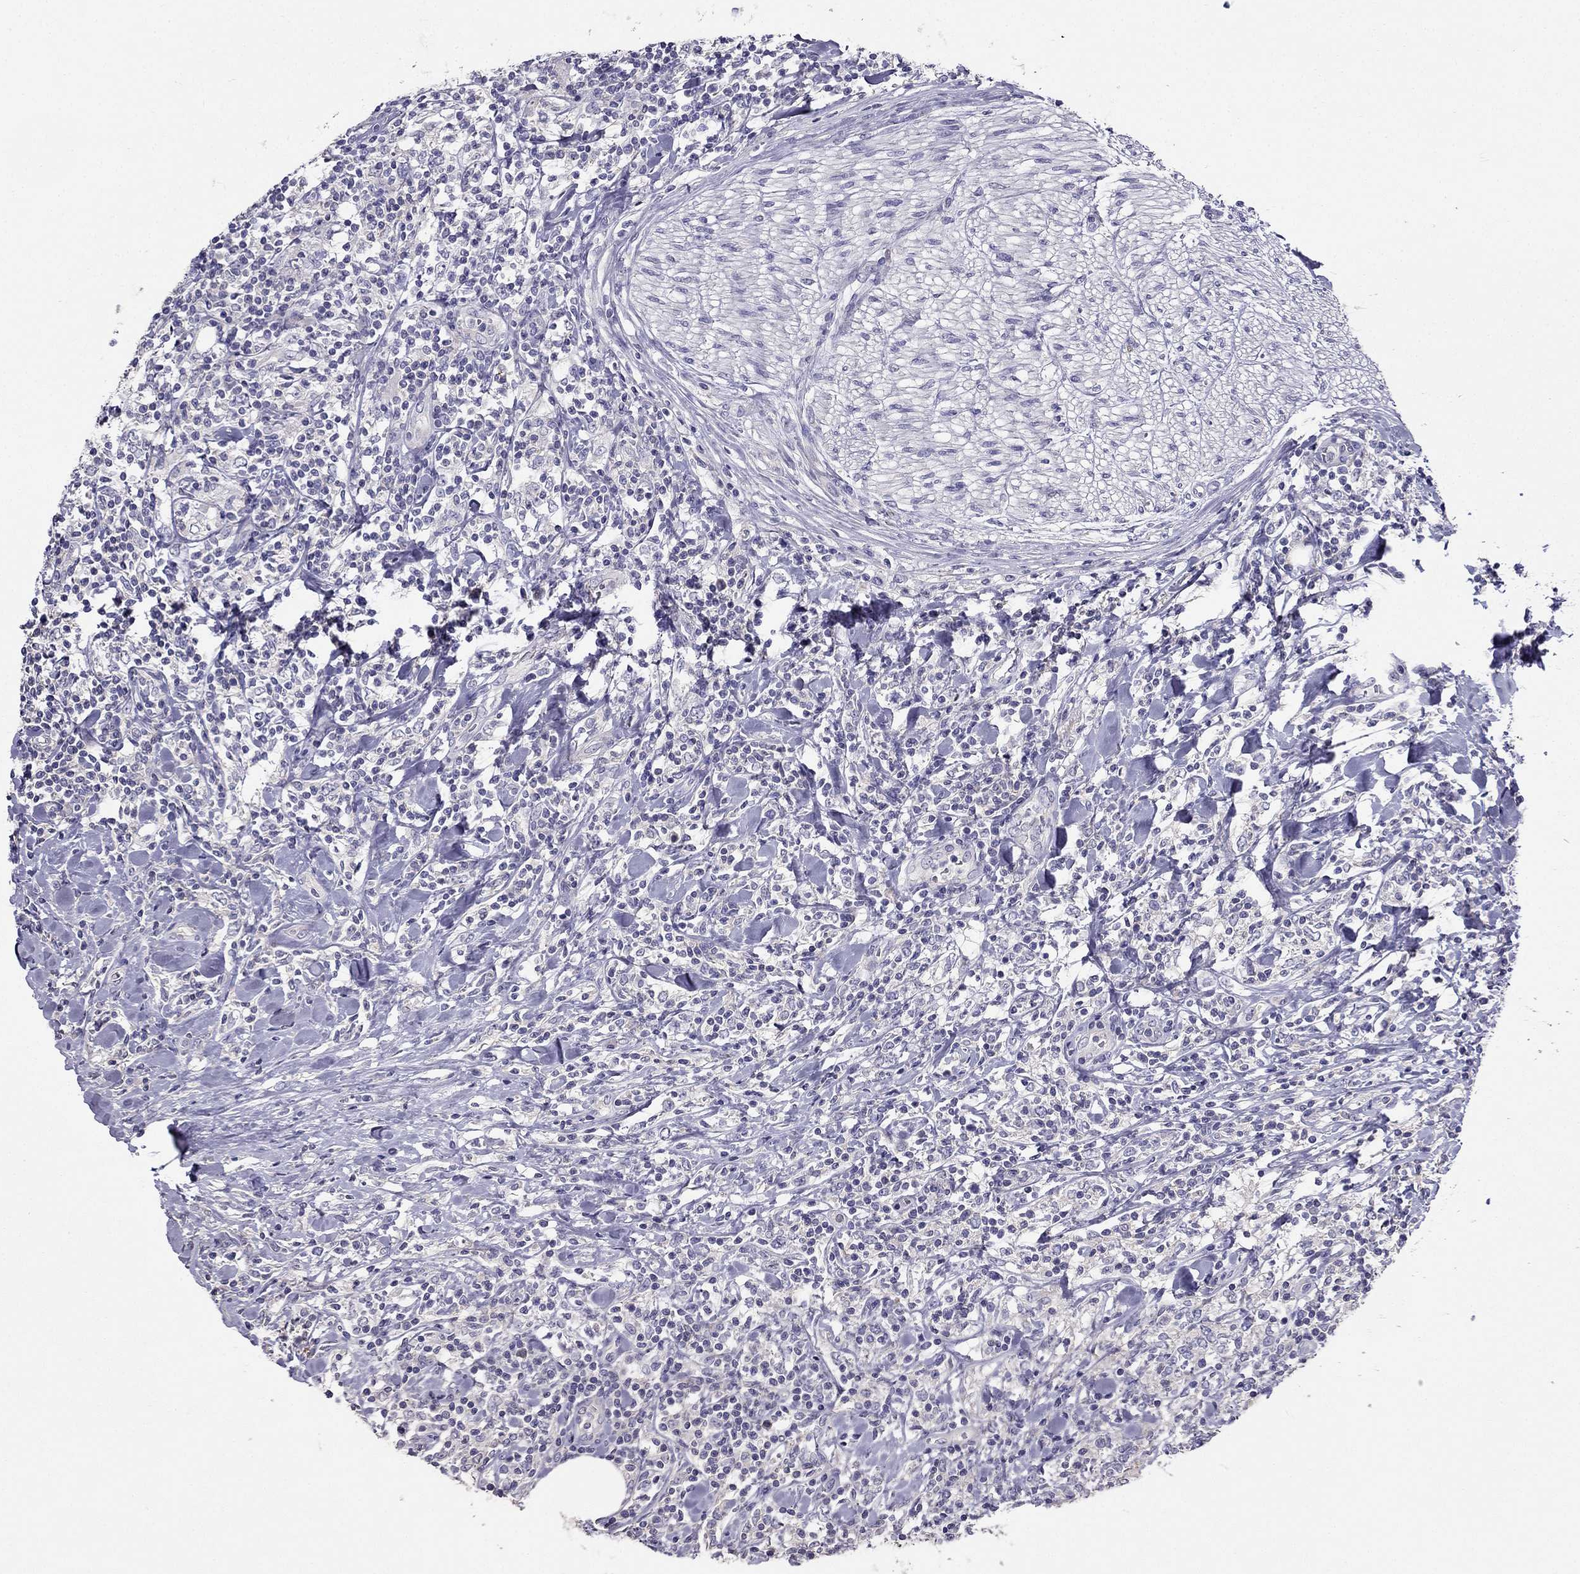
{"staining": {"intensity": "negative", "quantity": "none", "location": "none"}, "tissue": "lymphoma", "cell_type": "Tumor cells", "image_type": "cancer", "snomed": [{"axis": "morphology", "description": "Malignant lymphoma, non-Hodgkin's type, High grade"}, {"axis": "topography", "description": "Lymph node"}], "caption": "Immunohistochemistry (IHC) micrograph of human high-grade malignant lymphoma, non-Hodgkin's type stained for a protein (brown), which exhibits no staining in tumor cells. (DAB IHC, high magnification).", "gene": "AS3MT", "patient": {"sex": "female", "age": 84}}